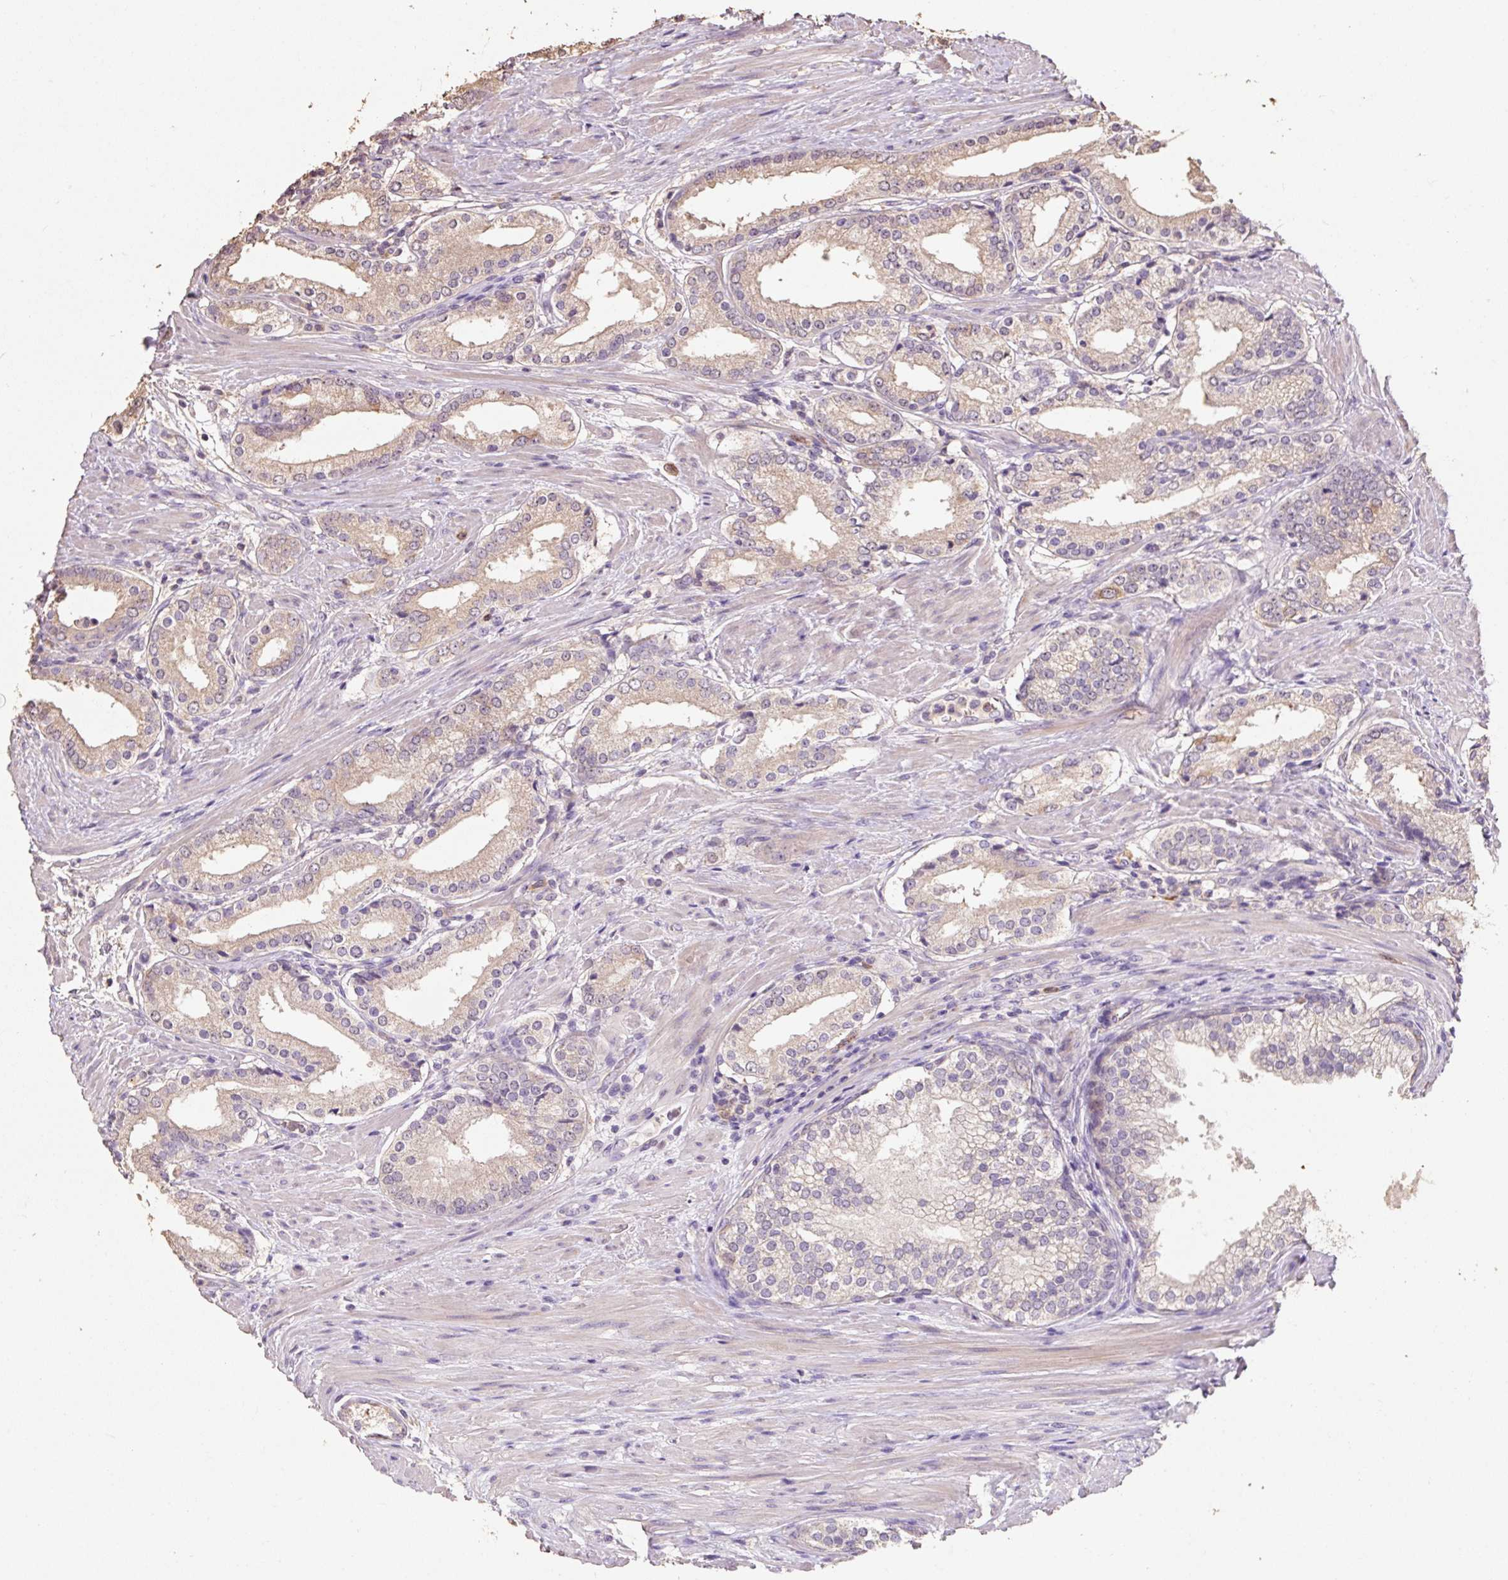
{"staining": {"intensity": "weak", "quantity": "25%-75%", "location": "cytoplasmic/membranous"}, "tissue": "prostate cancer", "cell_type": "Tumor cells", "image_type": "cancer", "snomed": [{"axis": "morphology", "description": "Adenocarcinoma, Low grade"}, {"axis": "topography", "description": "Prostate"}], "caption": "Immunohistochemical staining of prostate low-grade adenocarcinoma displays weak cytoplasmic/membranous protein expression in approximately 25%-75% of tumor cells. The staining was performed using DAB, with brown indicating positive protein expression. Nuclei are stained blue with hematoxylin.", "gene": "HERC2", "patient": {"sex": "male", "age": 58}}